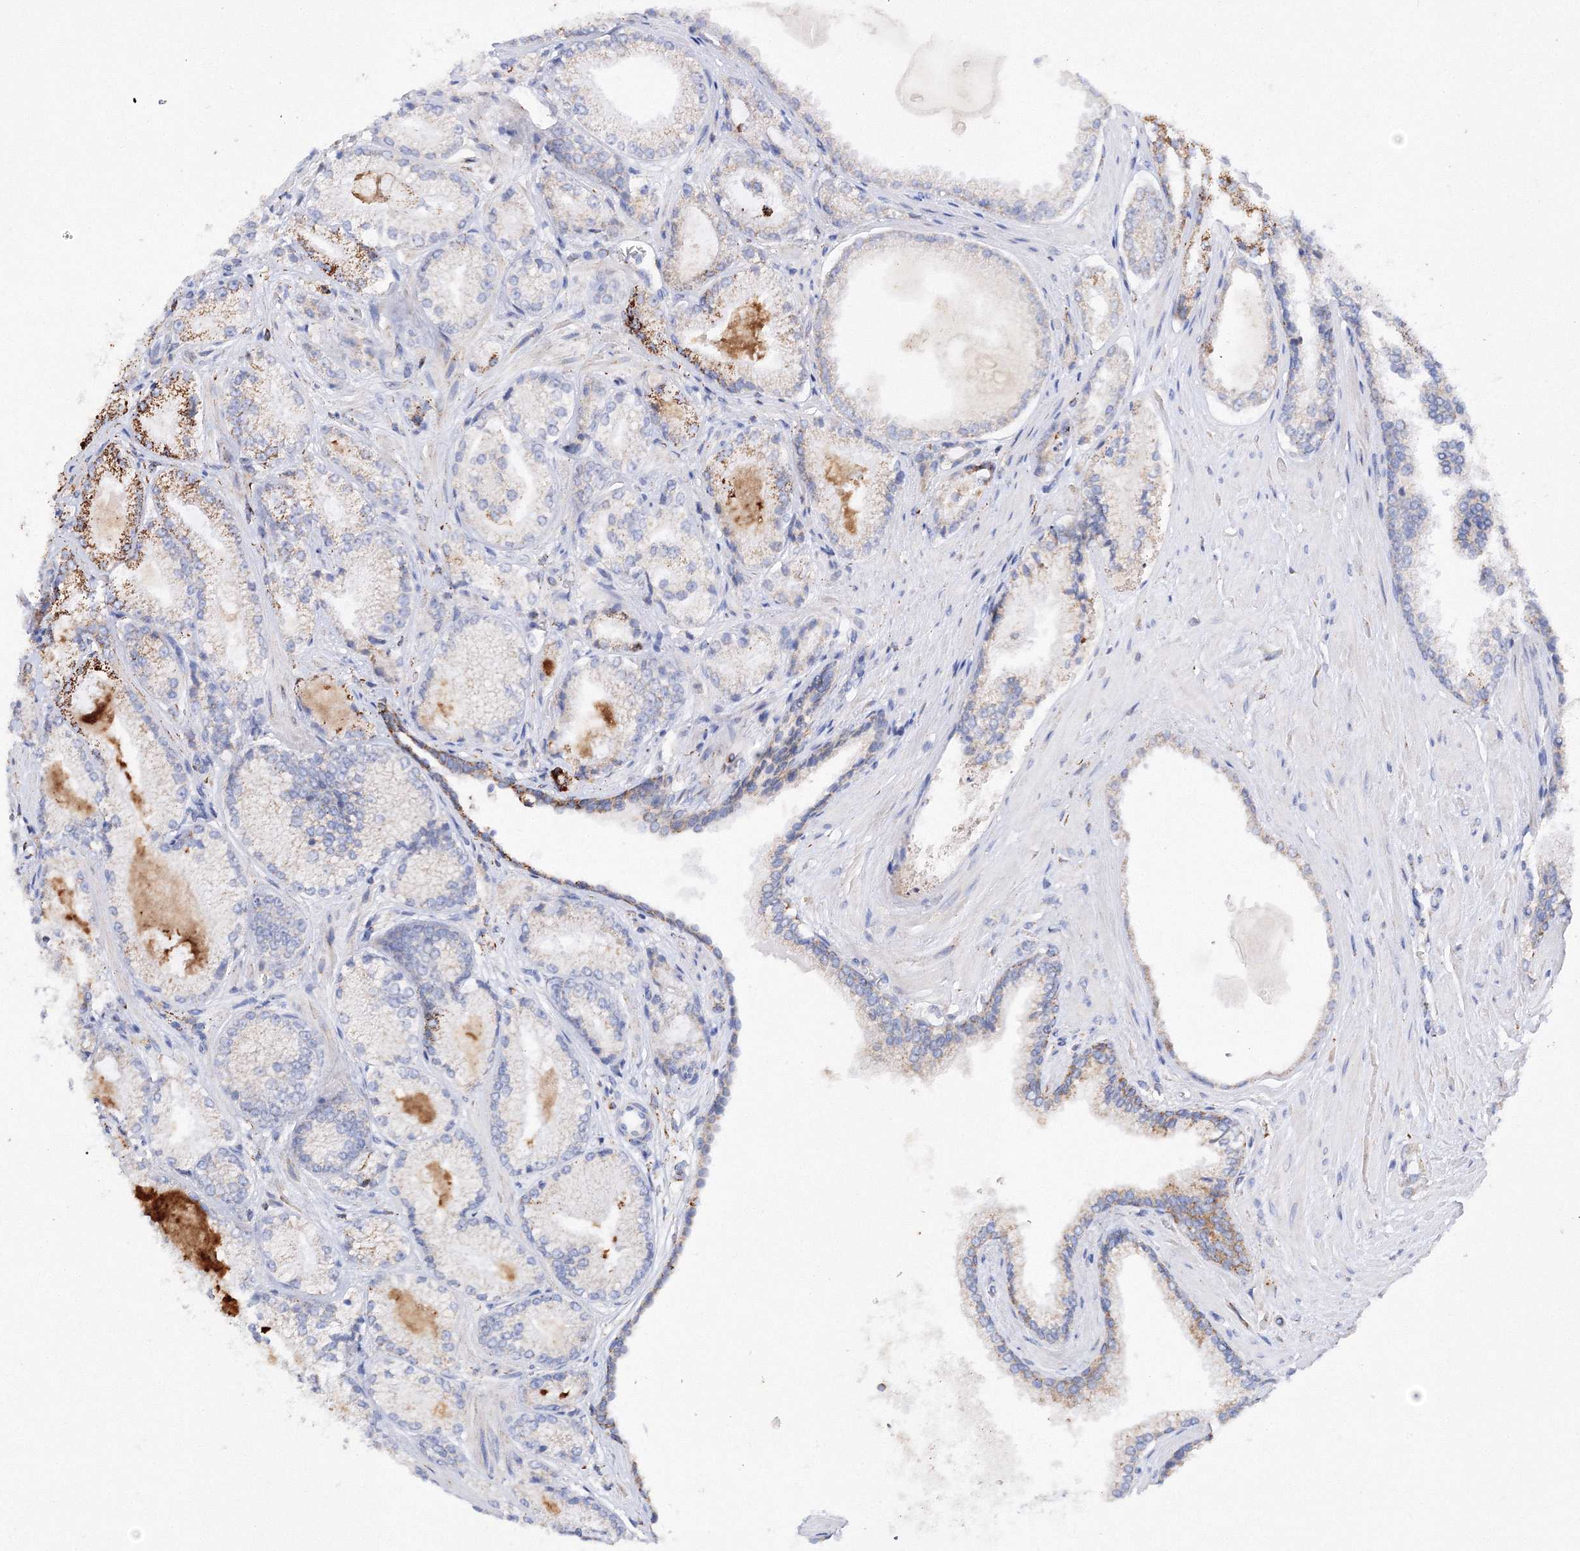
{"staining": {"intensity": "moderate", "quantity": "<25%", "location": "cytoplasmic/membranous"}, "tissue": "prostate cancer", "cell_type": "Tumor cells", "image_type": "cancer", "snomed": [{"axis": "morphology", "description": "Adenocarcinoma, High grade"}, {"axis": "topography", "description": "Prostate"}], "caption": "Protein expression analysis of prostate cancer demonstrates moderate cytoplasmic/membranous positivity in about <25% of tumor cells.", "gene": "MERTK", "patient": {"sex": "male", "age": 73}}